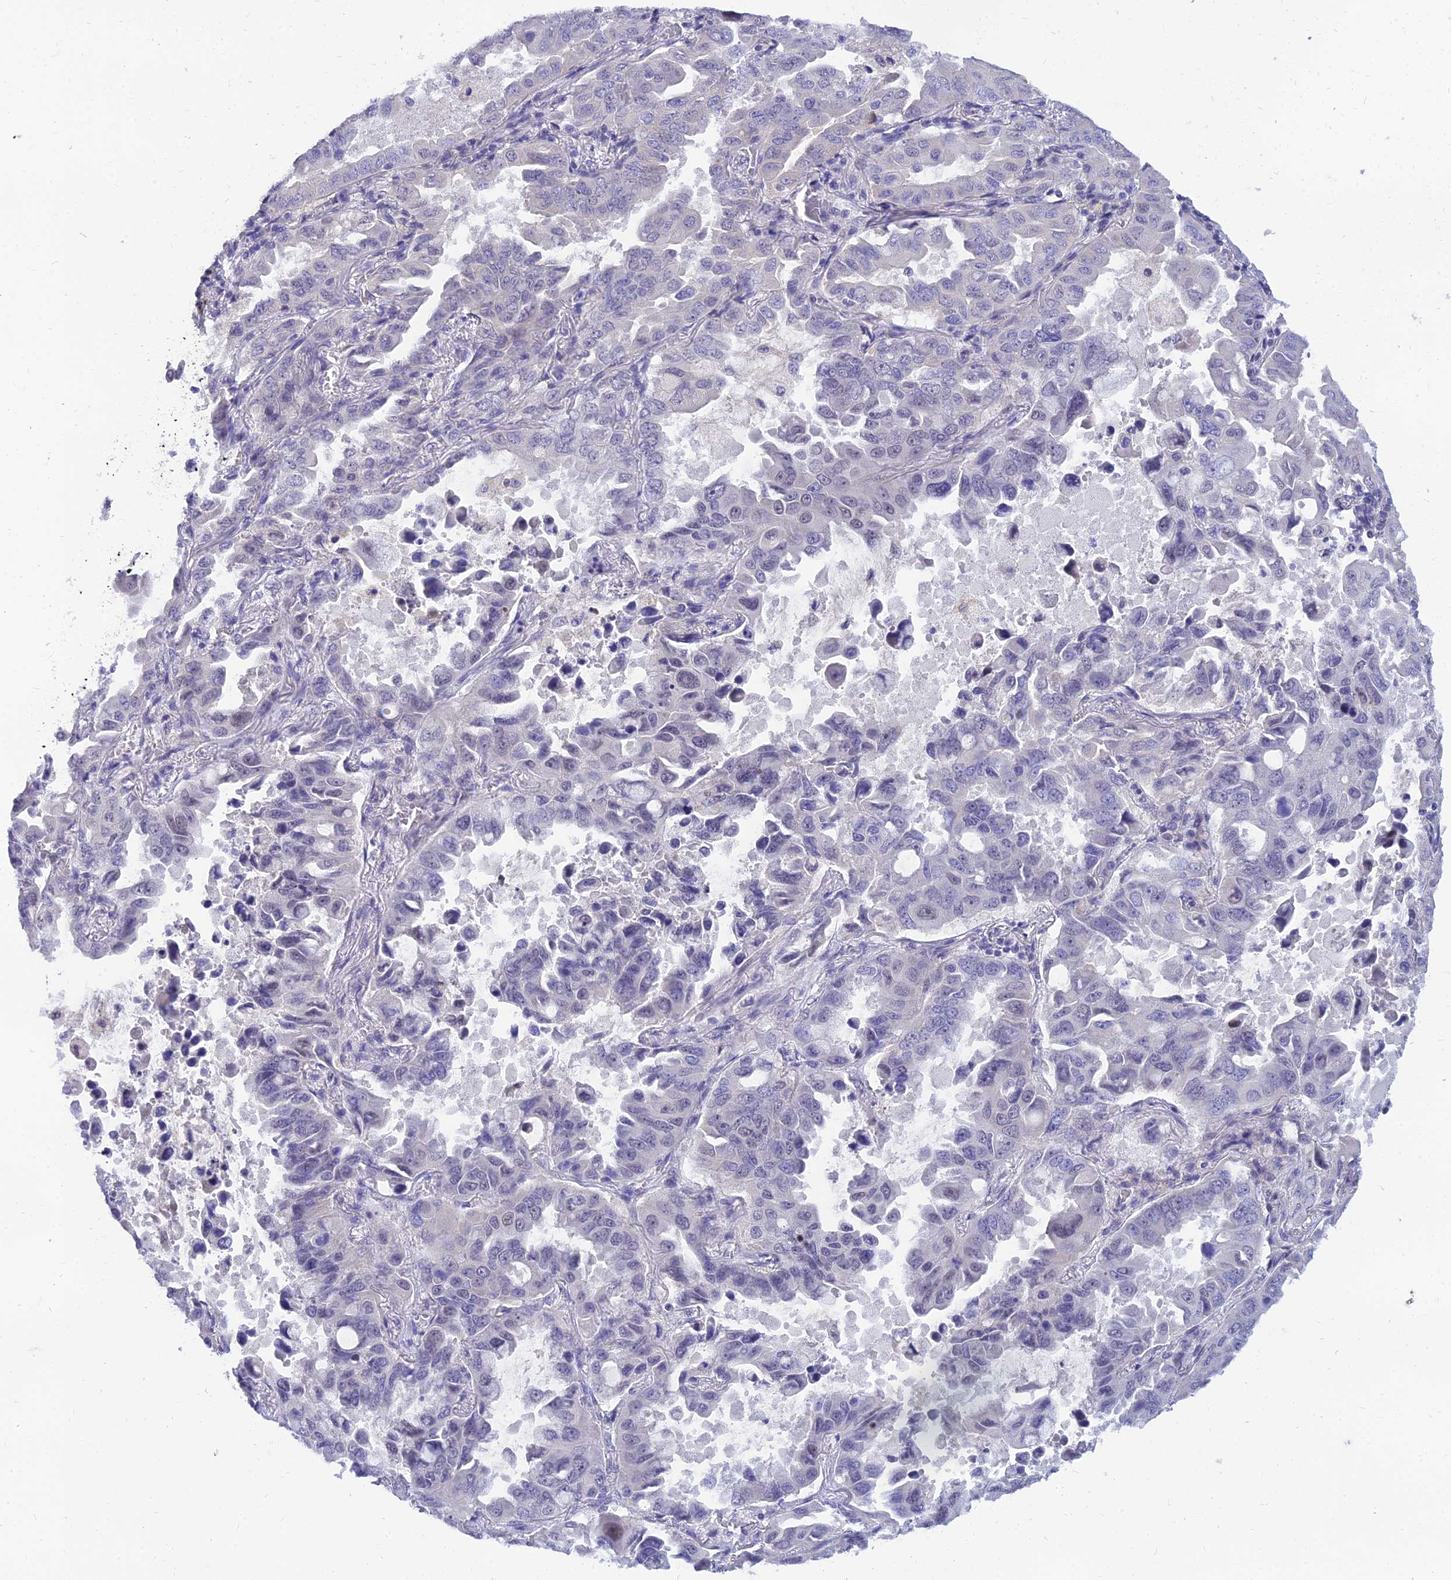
{"staining": {"intensity": "negative", "quantity": "none", "location": "none"}, "tissue": "lung cancer", "cell_type": "Tumor cells", "image_type": "cancer", "snomed": [{"axis": "morphology", "description": "Adenocarcinoma, NOS"}, {"axis": "topography", "description": "Lung"}], "caption": "A photomicrograph of human adenocarcinoma (lung) is negative for staining in tumor cells.", "gene": "TMEM161B", "patient": {"sex": "male", "age": 64}}